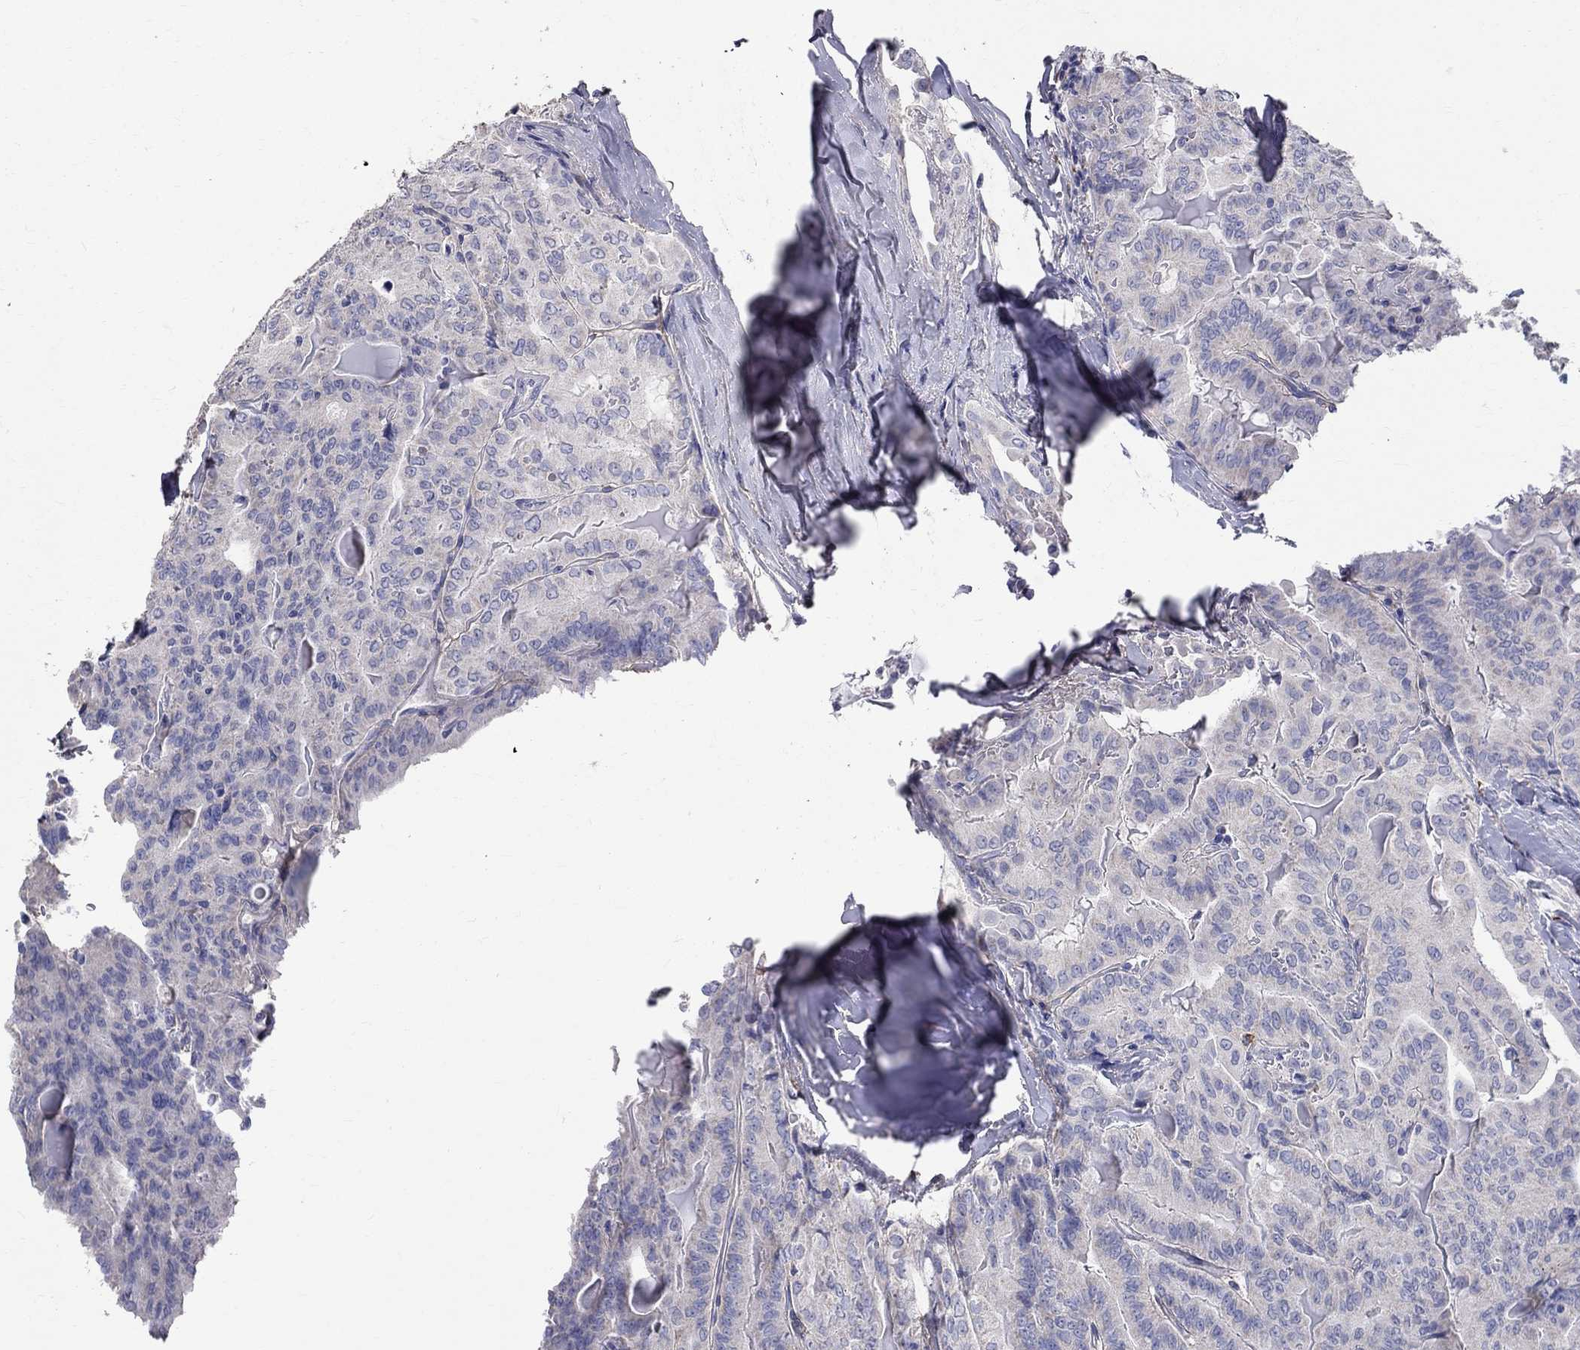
{"staining": {"intensity": "negative", "quantity": "none", "location": "none"}, "tissue": "thyroid cancer", "cell_type": "Tumor cells", "image_type": "cancer", "snomed": [{"axis": "morphology", "description": "Papillary adenocarcinoma, NOS"}, {"axis": "topography", "description": "Thyroid gland"}], "caption": "Protein analysis of papillary adenocarcinoma (thyroid) shows no significant expression in tumor cells.", "gene": "ANXA10", "patient": {"sex": "female", "age": 68}}